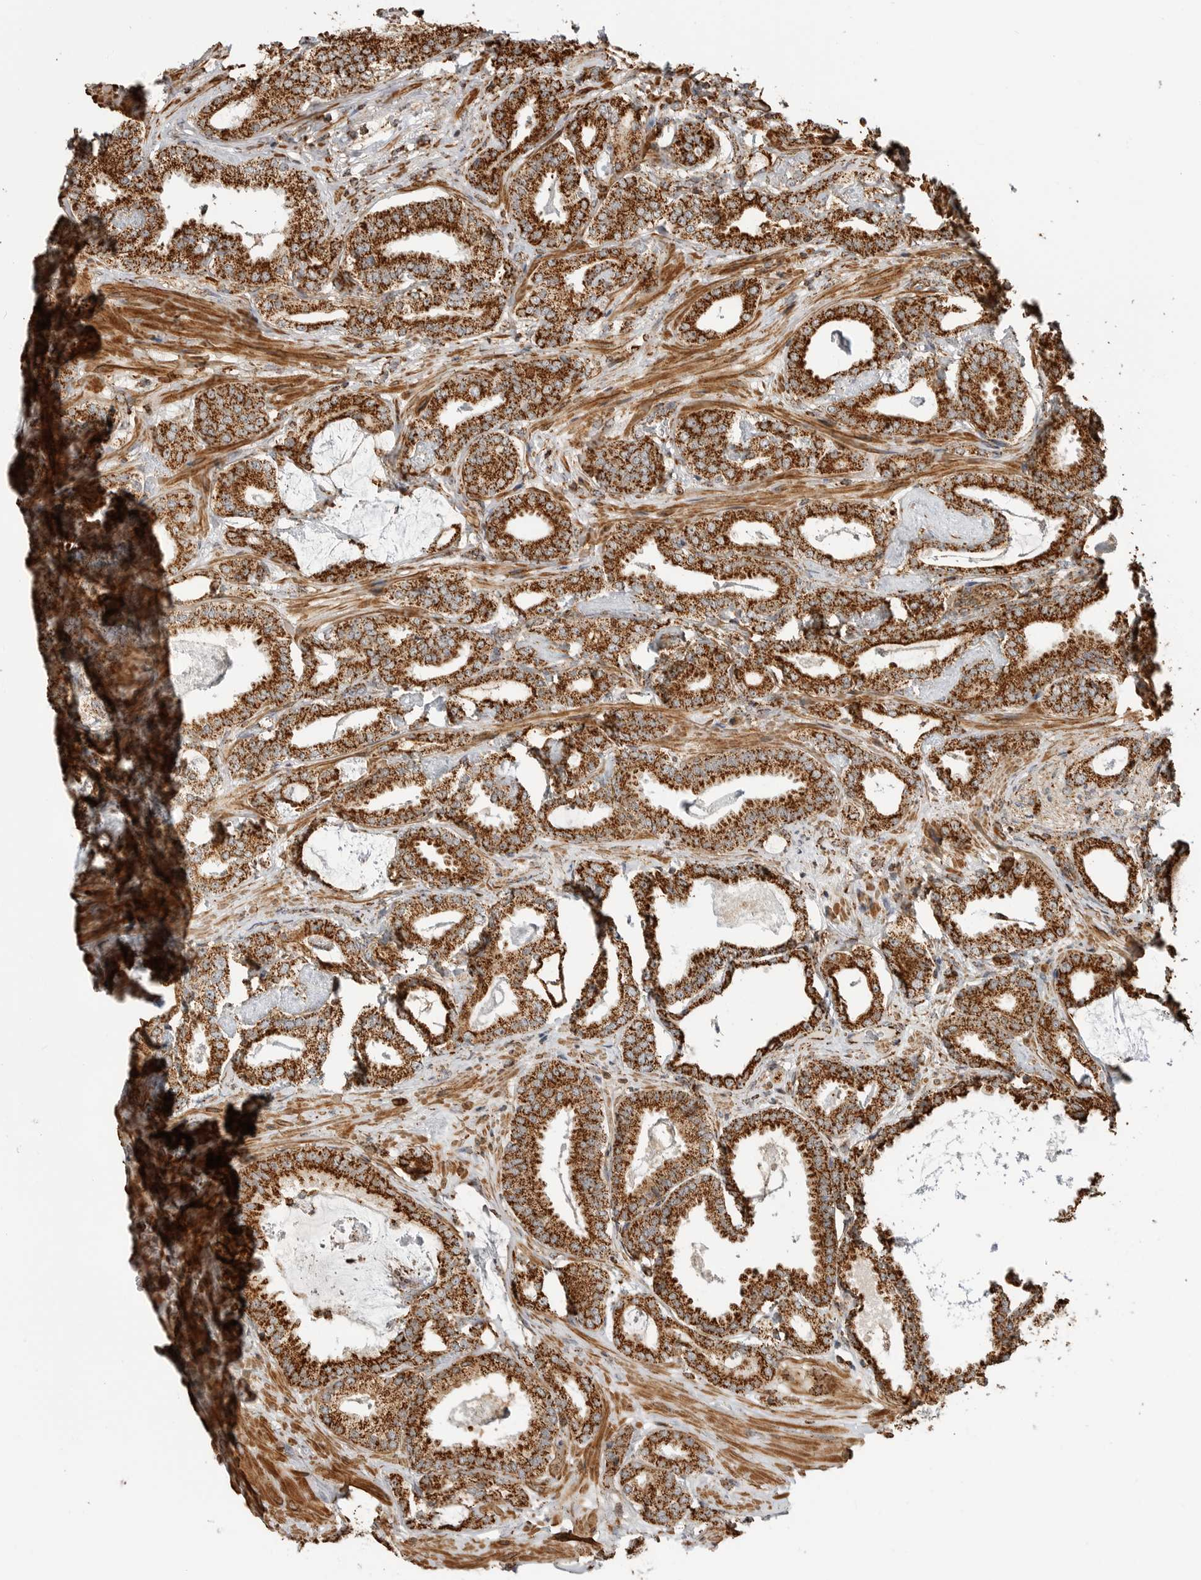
{"staining": {"intensity": "strong", "quantity": ">75%", "location": "cytoplasmic/membranous"}, "tissue": "prostate cancer", "cell_type": "Tumor cells", "image_type": "cancer", "snomed": [{"axis": "morphology", "description": "Adenocarcinoma, Low grade"}, {"axis": "topography", "description": "Prostate"}], "caption": "Immunohistochemical staining of human prostate adenocarcinoma (low-grade) displays high levels of strong cytoplasmic/membranous protein staining in approximately >75% of tumor cells.", "gene": "BMP2K", "patient": {"sex": "male", "age": 71}}